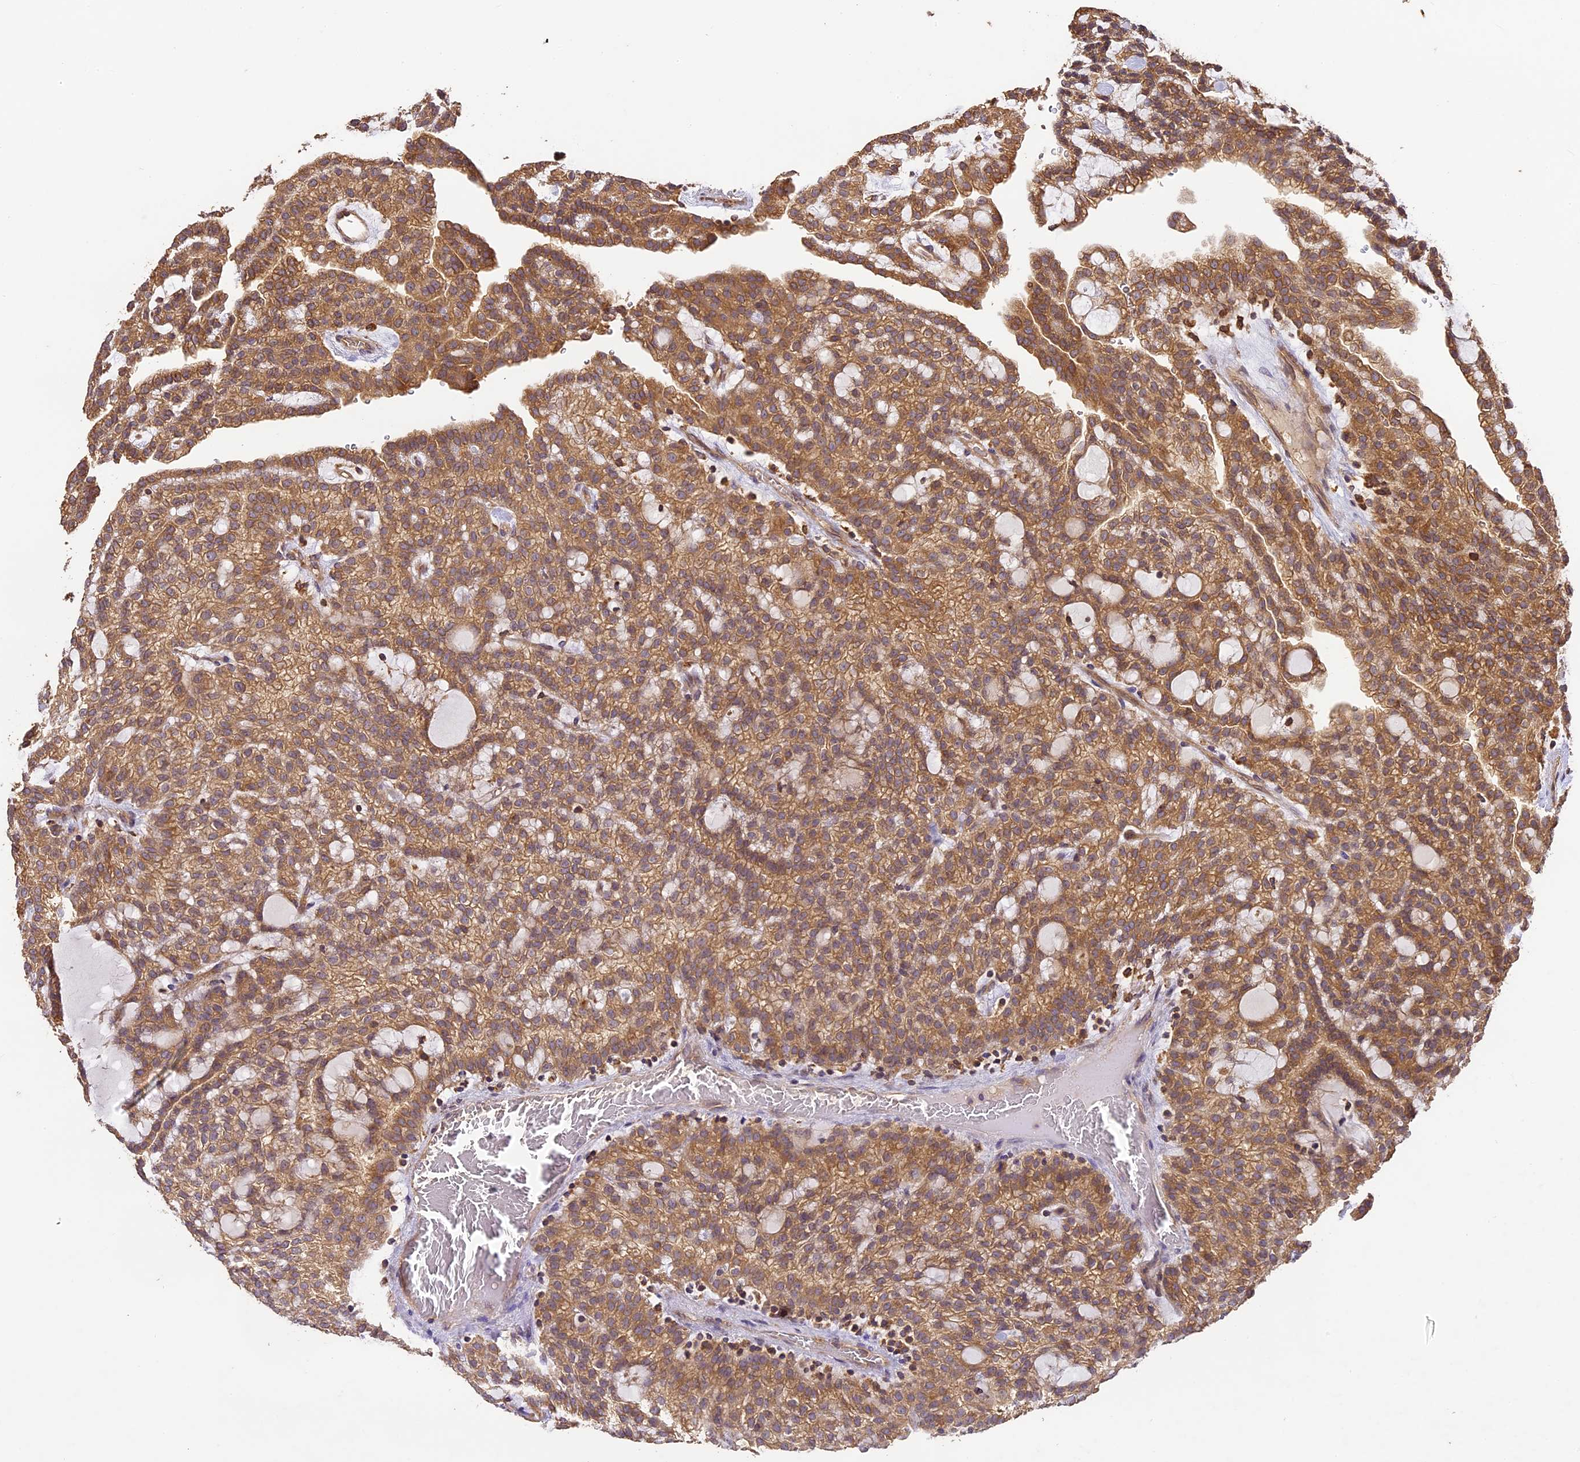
{"staining": {"intensity": "moderate", "quantity": ">75%", "location": "cytoplasmic/membranous"}, "tissue": "renal cancer", "cell_type": "Tumor cells", "image_type": "cancer", "snomed": [{"axis": "morphology", "description": "Adenocarcinoma, NOS"}, {"axis": "topography", "description": "Kidney"}], "caption": "Immunohistochemistry histopathology image of neoplastic tissue: human renal adenocarcinoma stained using immunohistochemistry displays medium levels of moderate protein expression localized specifically in the cytoplasmic/membranous of tumor cells, appearing as a cytoplasmic/membranous brown color.", "gene": "BRAP", "patient": {"sex": "male", "age": 63}}